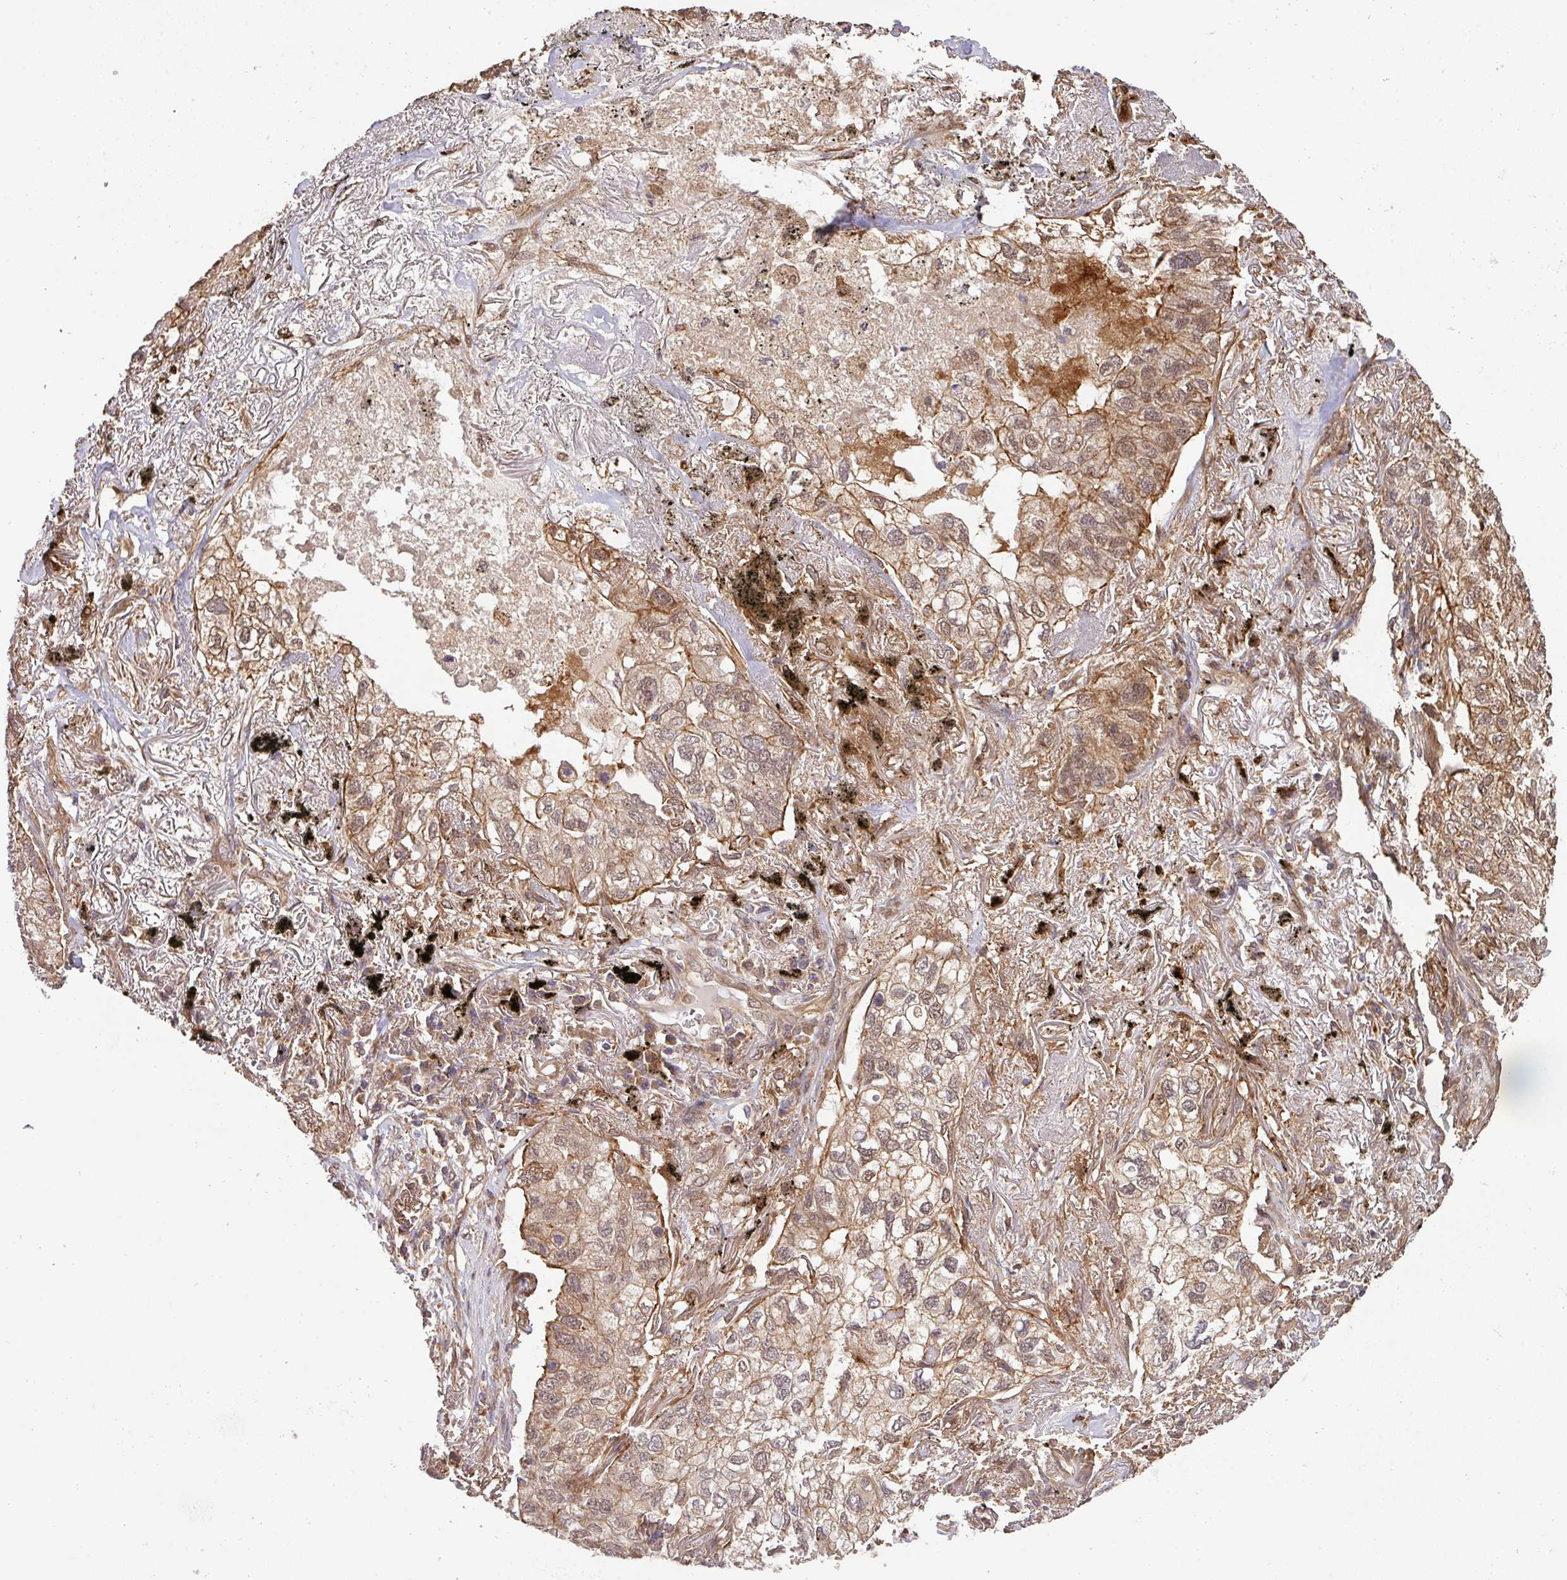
{"staining": {"intensity": "weak", "quantity": "25%-75%", "location": "cytoplasmic/membranous,nuclear"}, "tissue": "lung cancer", "cell_type": "Tumor cells", "image_type": "cancer", "snomed": [{"axis": "morphology", "description": "Adenocarcinoma, NOS"}, {"axis": "topography", "description": "Lung"}], "caption": "This photomicrograph reveals immunohistochemistry (IHC) staining of lung cancer, with low weak cytoplasmic/membranous and nuclear positivity in approximately 25%-75% of tumor cells.", "gene": "ARPIN", "patient": {"sex": "male", "age": 65}}